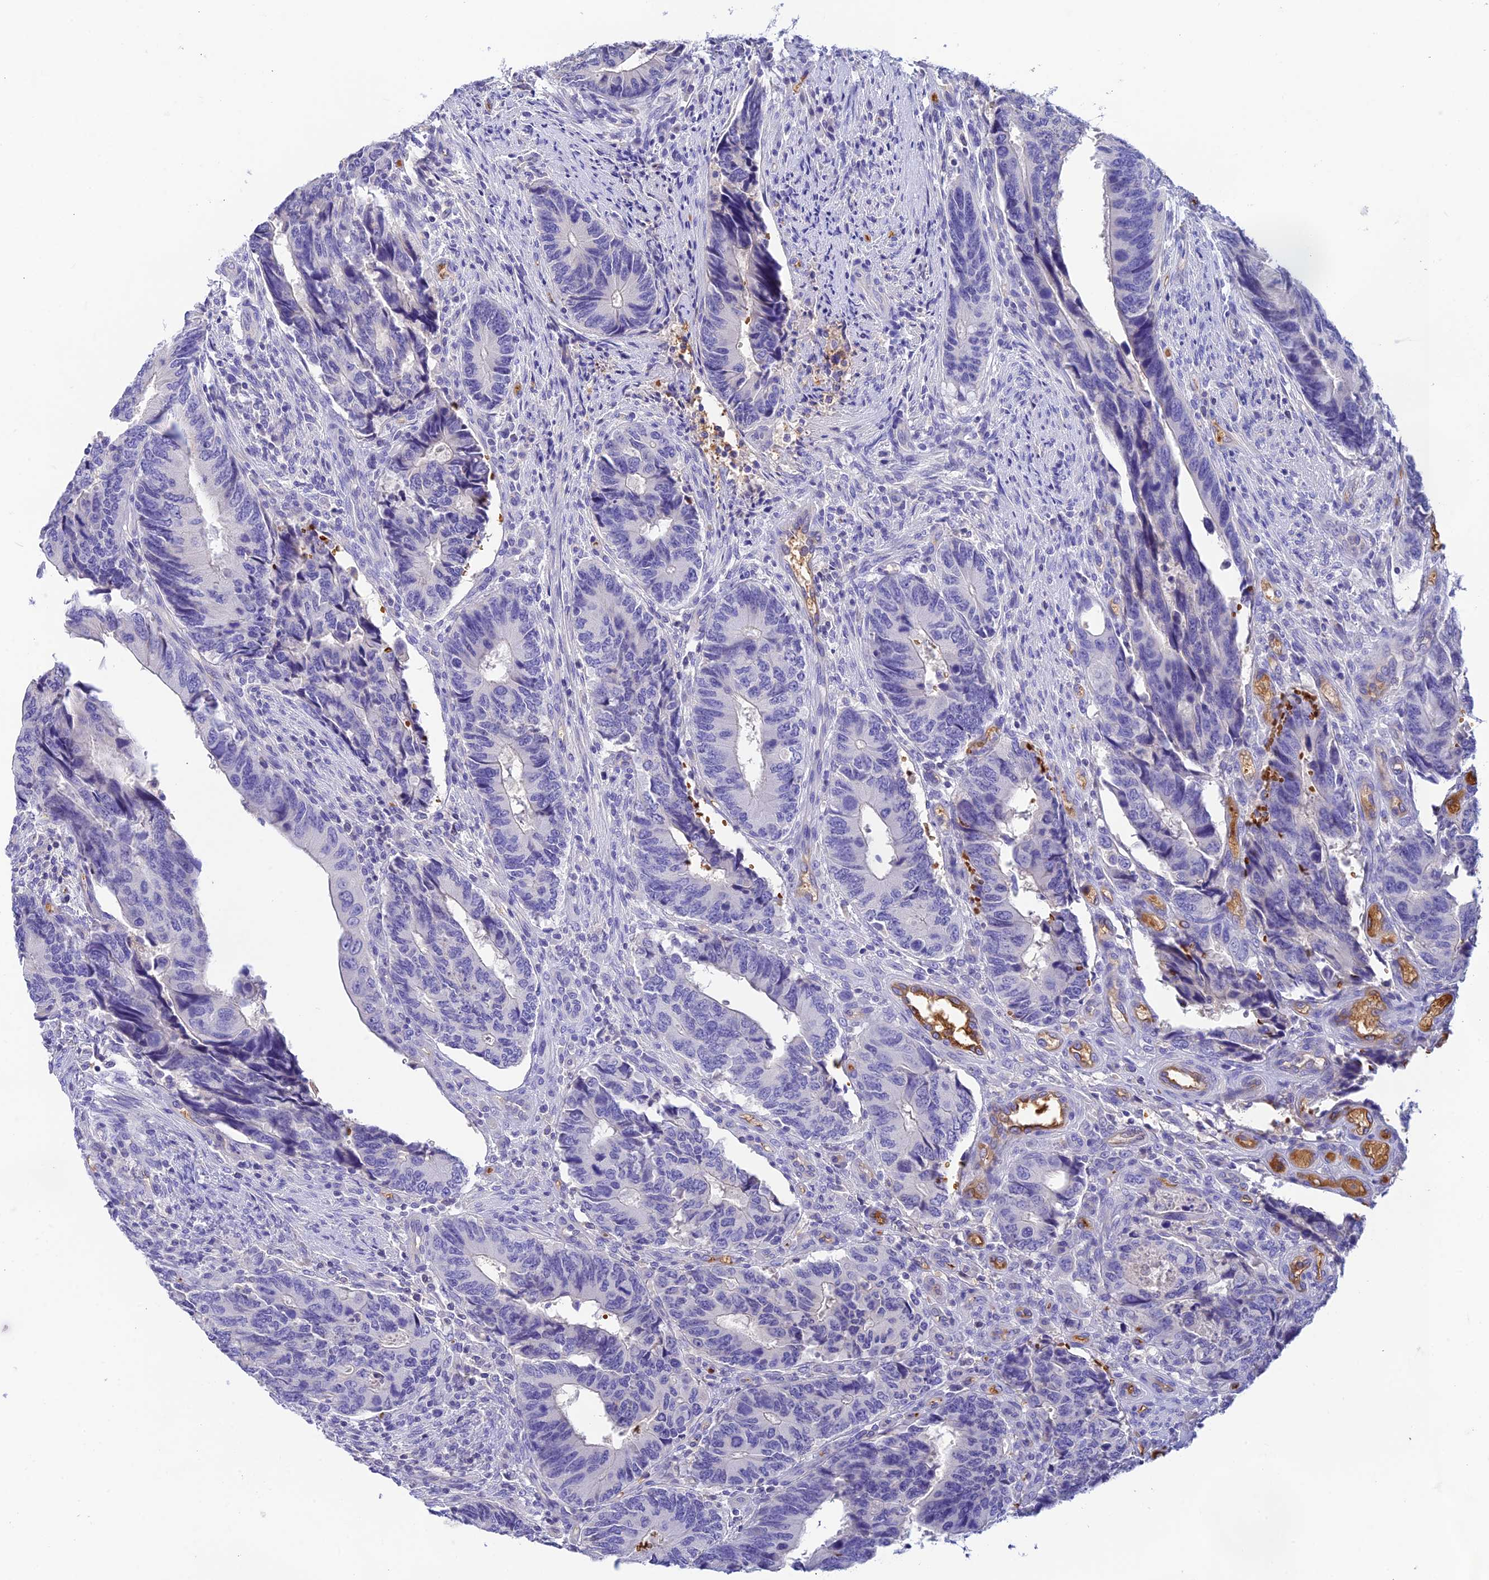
{"staining": {"intensity": "negative", "quantity": "none", "location": "none"}, "tissue": "colorectal cancer", "cell_type": "Tumor cells", "image_type": "cancer", "snomed": [{"axis": "morphology", "description": "Adenocarcinoma, NOS"}, {"axis": "topography", "description": "Colon"}], "caption": "An immunohistochemistry photomicrograph of colorectal adenocarcinoma is shown. There is no staining in tumor cells of colorectal adenocarcinoma. (DAB (3,3'-diaminobenzidine) IHC, high magnification).", "gene": "HDHD2", "patient": {"sex": "male", "age": 87}}